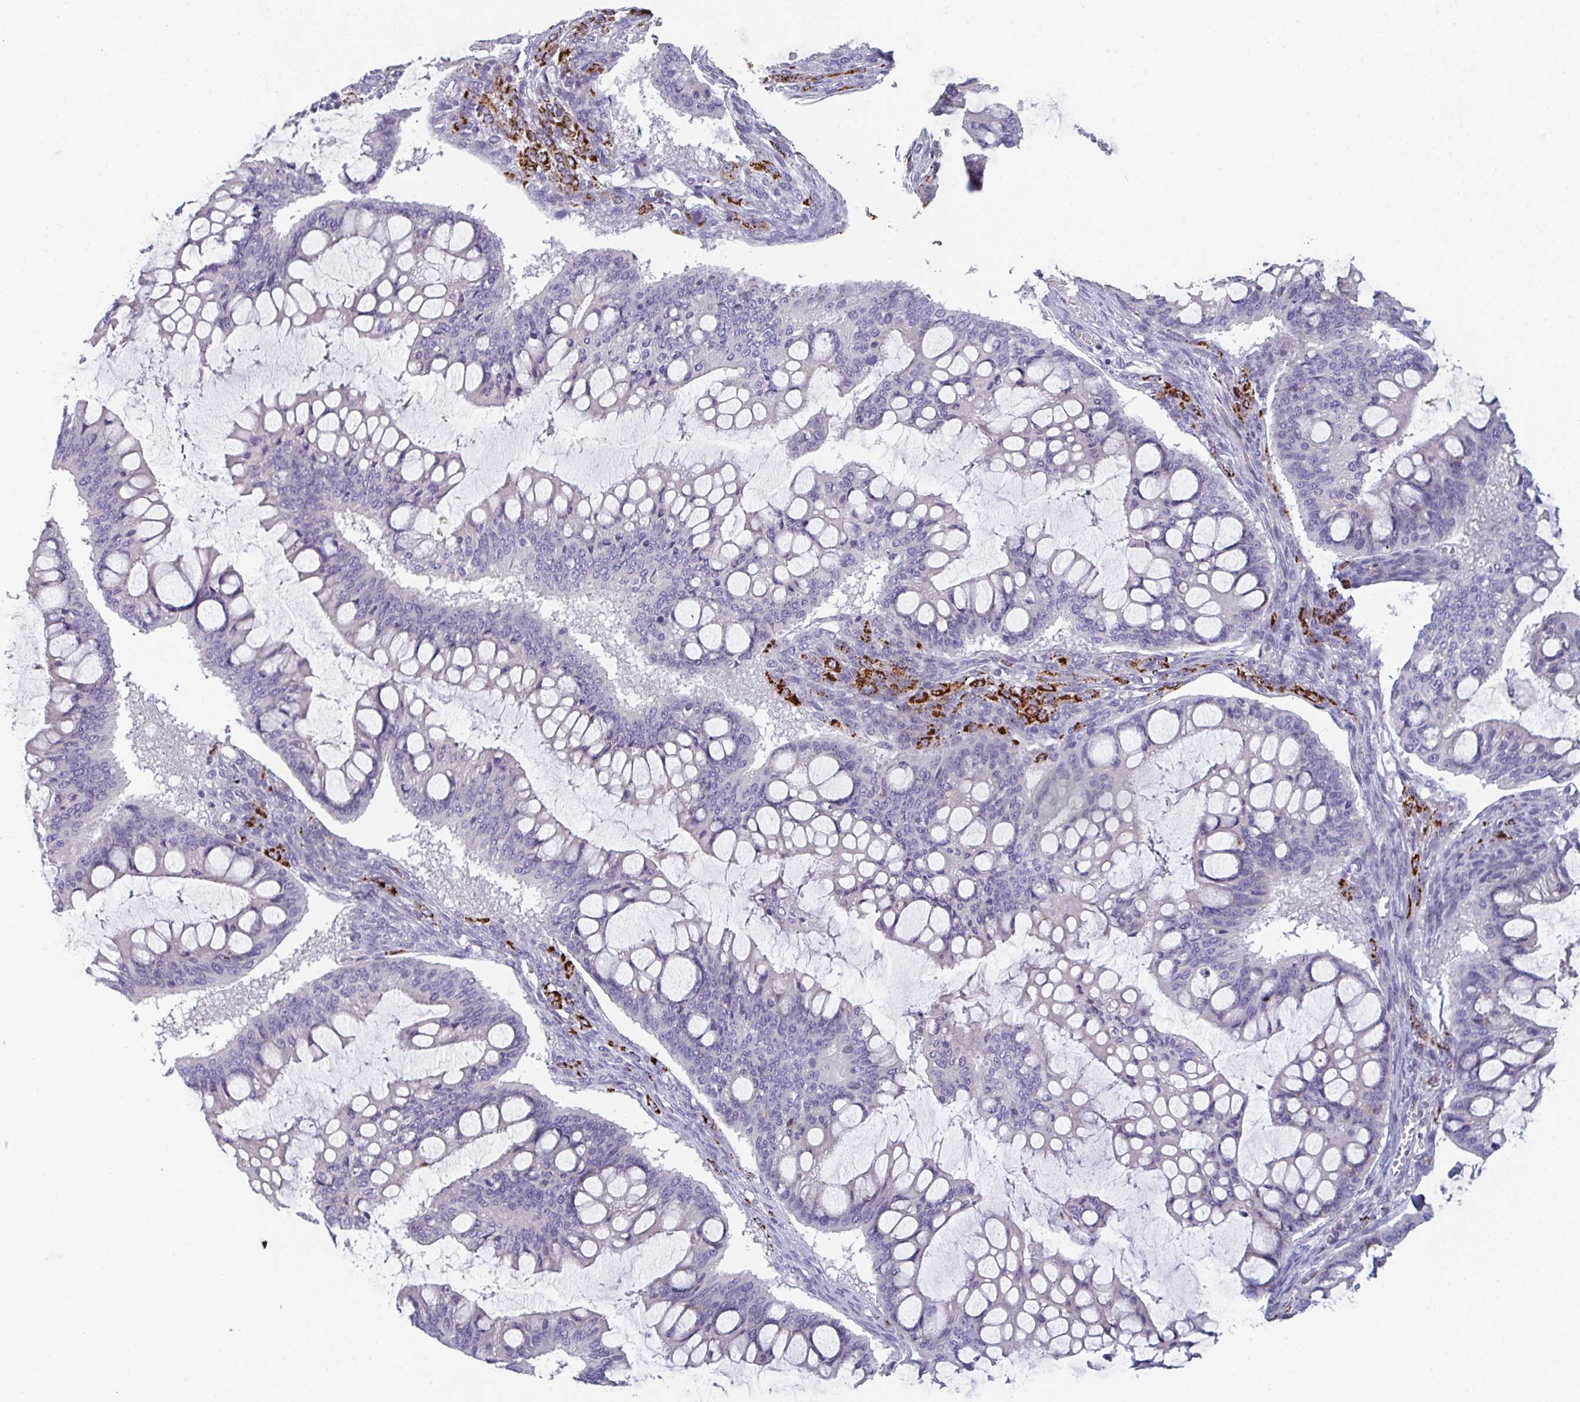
{"staining": {"intensity": "negative", "quantity": "none", "location": "none"}, "tissue": "ovarian cancer", "cell_type": "Tumor cells", "image_type": "cancer", "snomed": [{"axis": "morphology", "description": "Cystadenocarcinoma, mucinous, NOS"}, {"axis": "topography", "description": "Ovary"}], "caption": "Ovarian mucinous cystadenocarcinoma stained for a protein using IHC displays no positivity tumor cells.", "gene": "PTPRD", "patient": {"sex": "female", "age": 73}}